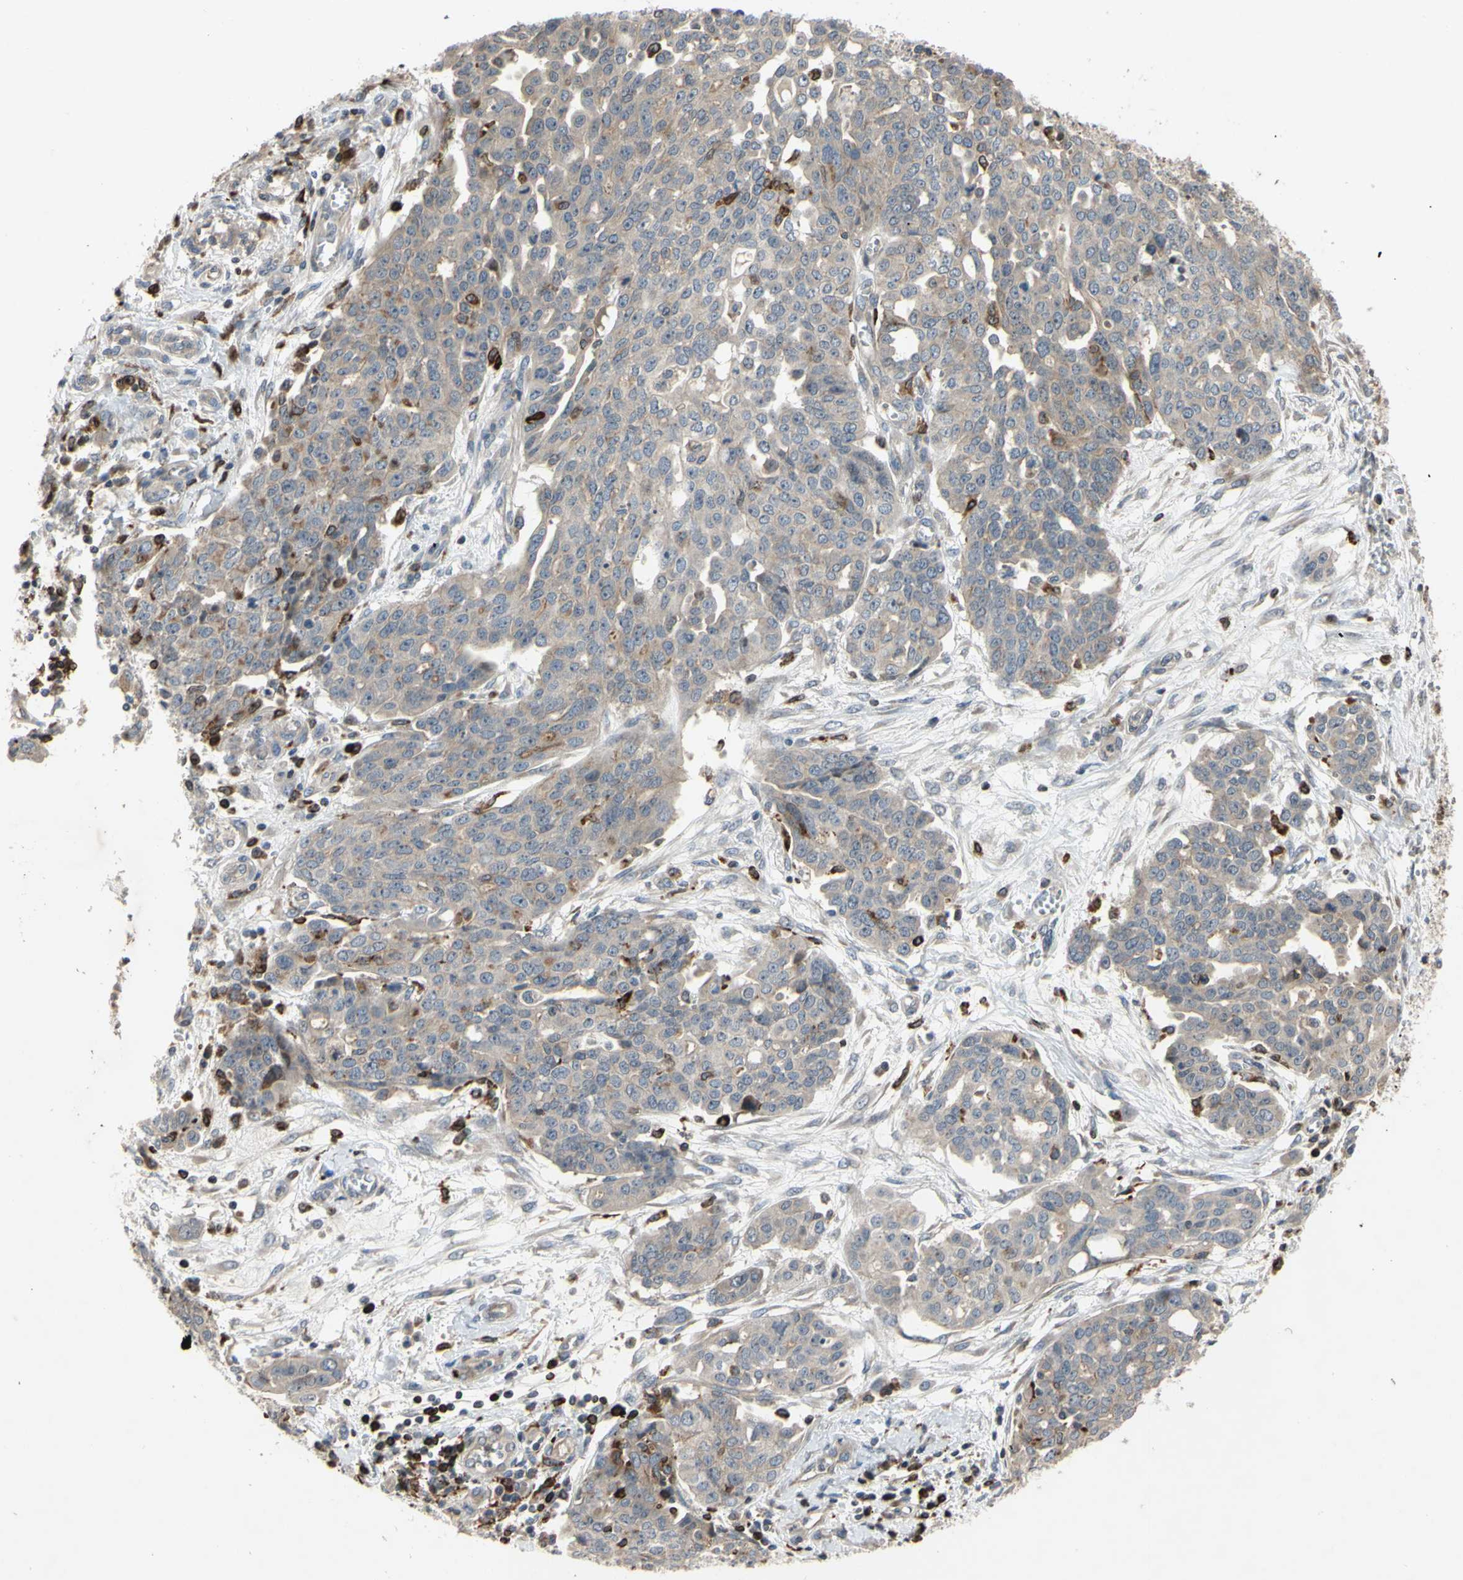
{"staining": {"intensity": "weak", "quantity": "25%-75%", "location": "cytoplasmic/membranous"}, "tissue": "ovarian cancer", "cell_type": "Tumor cells", "image_type": "cancer", "snomed": [{"axis": "morphology", "description": "Cystadenocarcinoma, serous, NOS"}, {"axis": "topography", "description": "Soft tissue"}, {"axis": "topography", "description": "Ovary"}], "caption": "Human ovarian cancer stained with a protein marker exhibits weak staining in tumor cells.", "gene": "PLXNA2", "patient": {"sex": "female", "age": 57}}